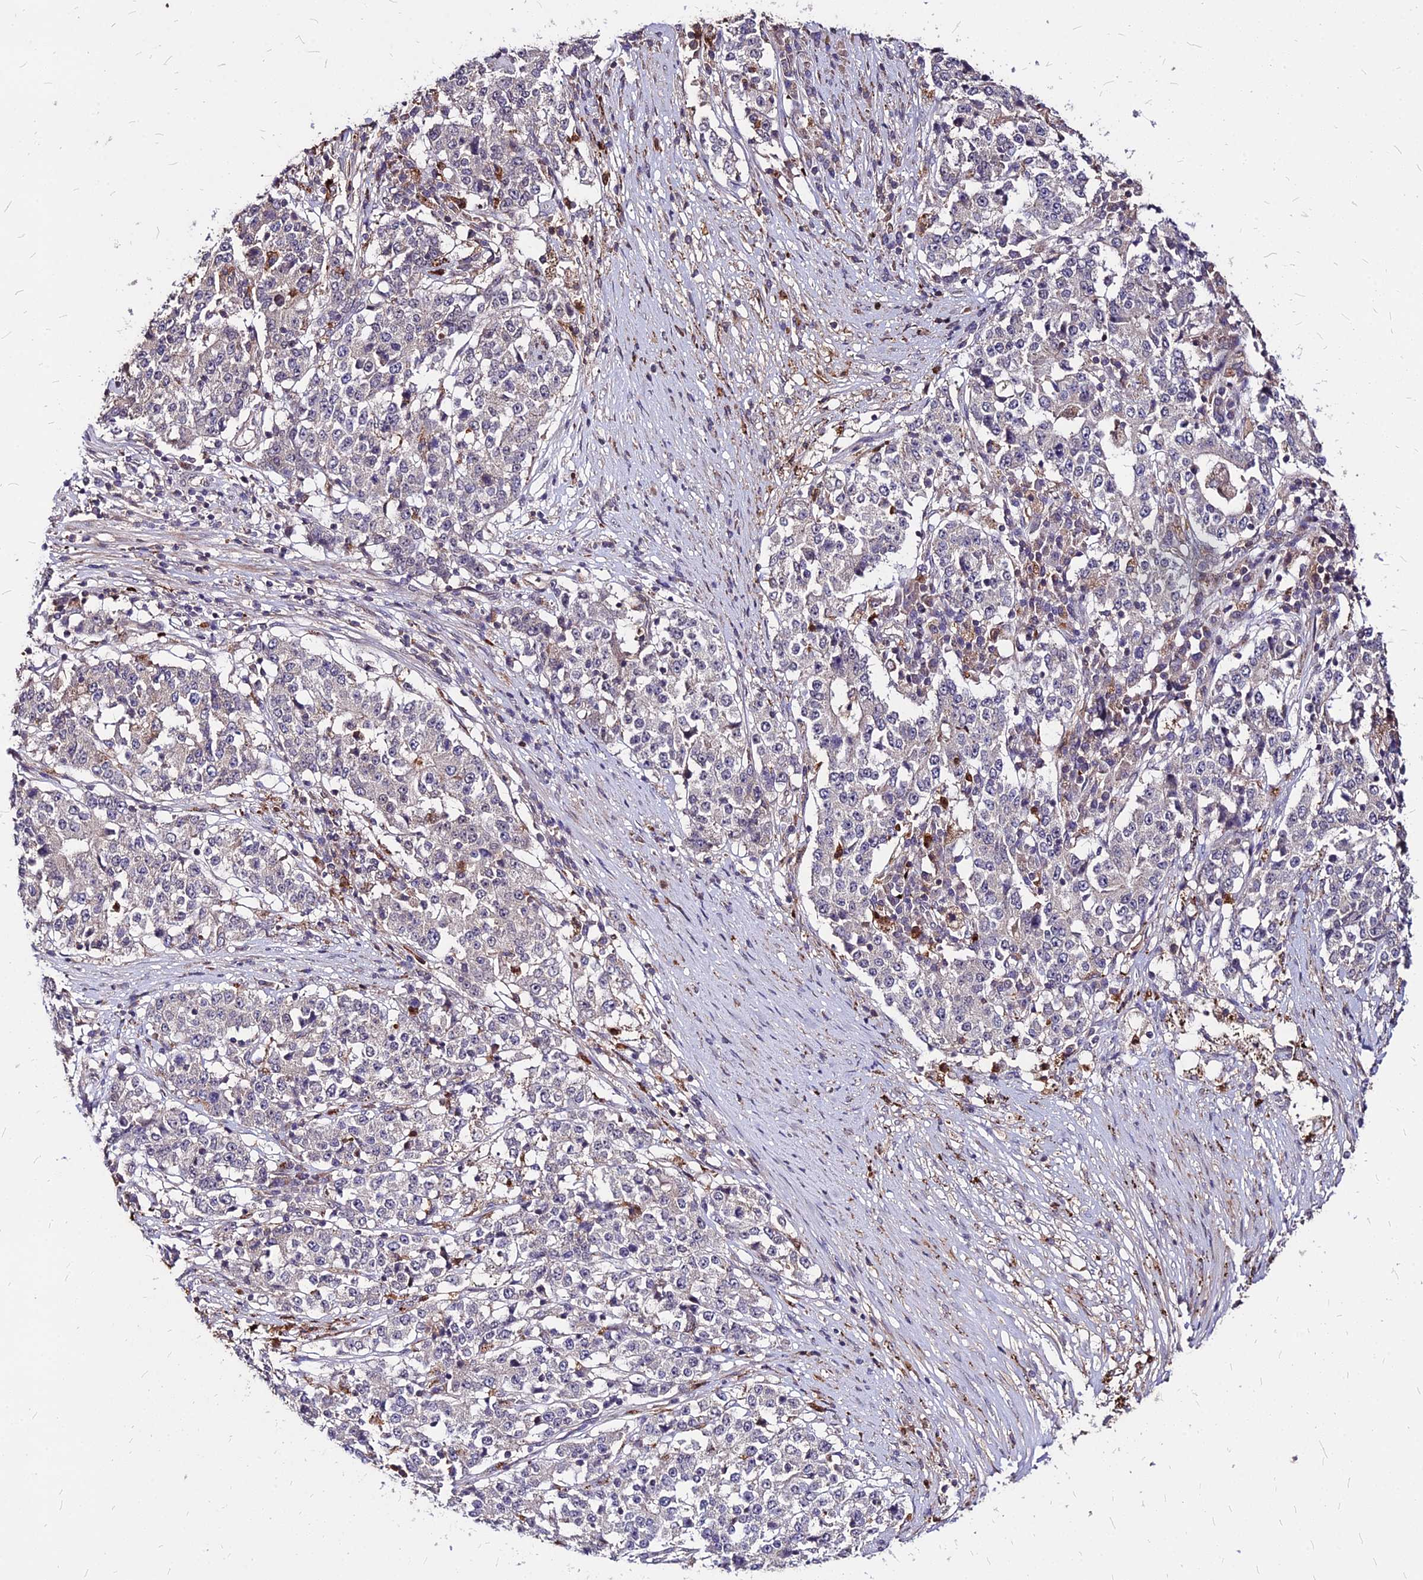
{"staining": {"intensity": "negative", "quantity": "none", "location": "none"}, "tissue": "stomach cancer", "cell_type": "Tumor cells", "image_type": "cancer", "snomed": [{"axis": "morphology", "description": "Adenocarcinoma, NOS"}, {"axis": "topography", "description": "Stomach"}], "caption": "Immunohistochemical staining of human stomach adenocarcinoma displays no significant positivity in tumor cells. (IHC, brightfield microscopy, high magnification).", "gene": "APBA3", "patient": {"sex": "male", "age": 59}}